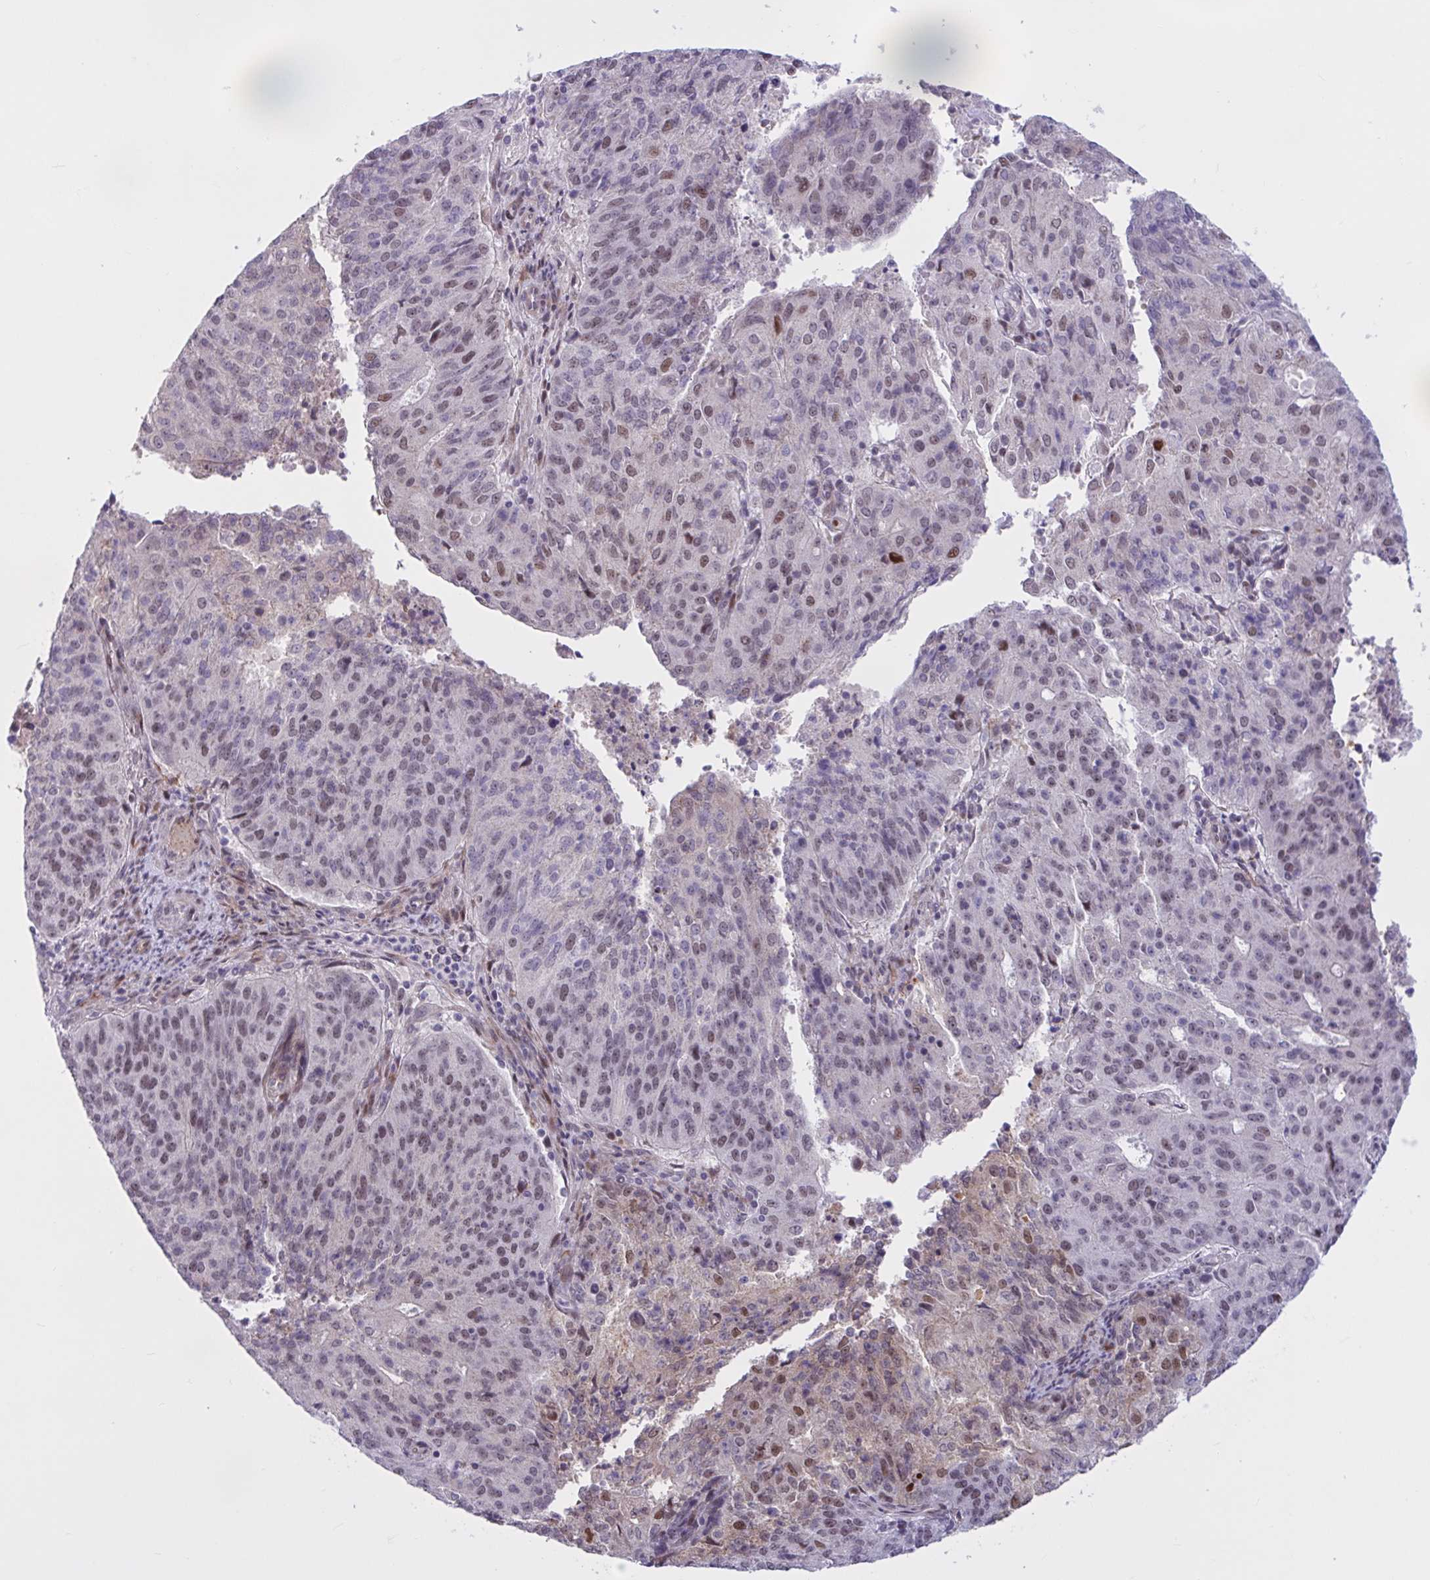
{"staining": {"intensity": "moderate", "quantity": "25%-75%", "location": "nuclear"}, "tissue": "endometrial cancer", "cell_type": "Tumor cells", "image_type": "cancer", "snomed": [{"axis": "morphology", "description": "Adenocarcinoma, NOS"}, {"axis": "topography", "description": "Endometrium"}], "caption": "An image showing moderate nuclear staining in approximately 25%-75% of tumor cells in endometrial cancer (adenocarcinoma), as visualized by brown immunohistochemical staining.", "gene": "RBL1", "patient": {"sex": "female", "age": 82}}